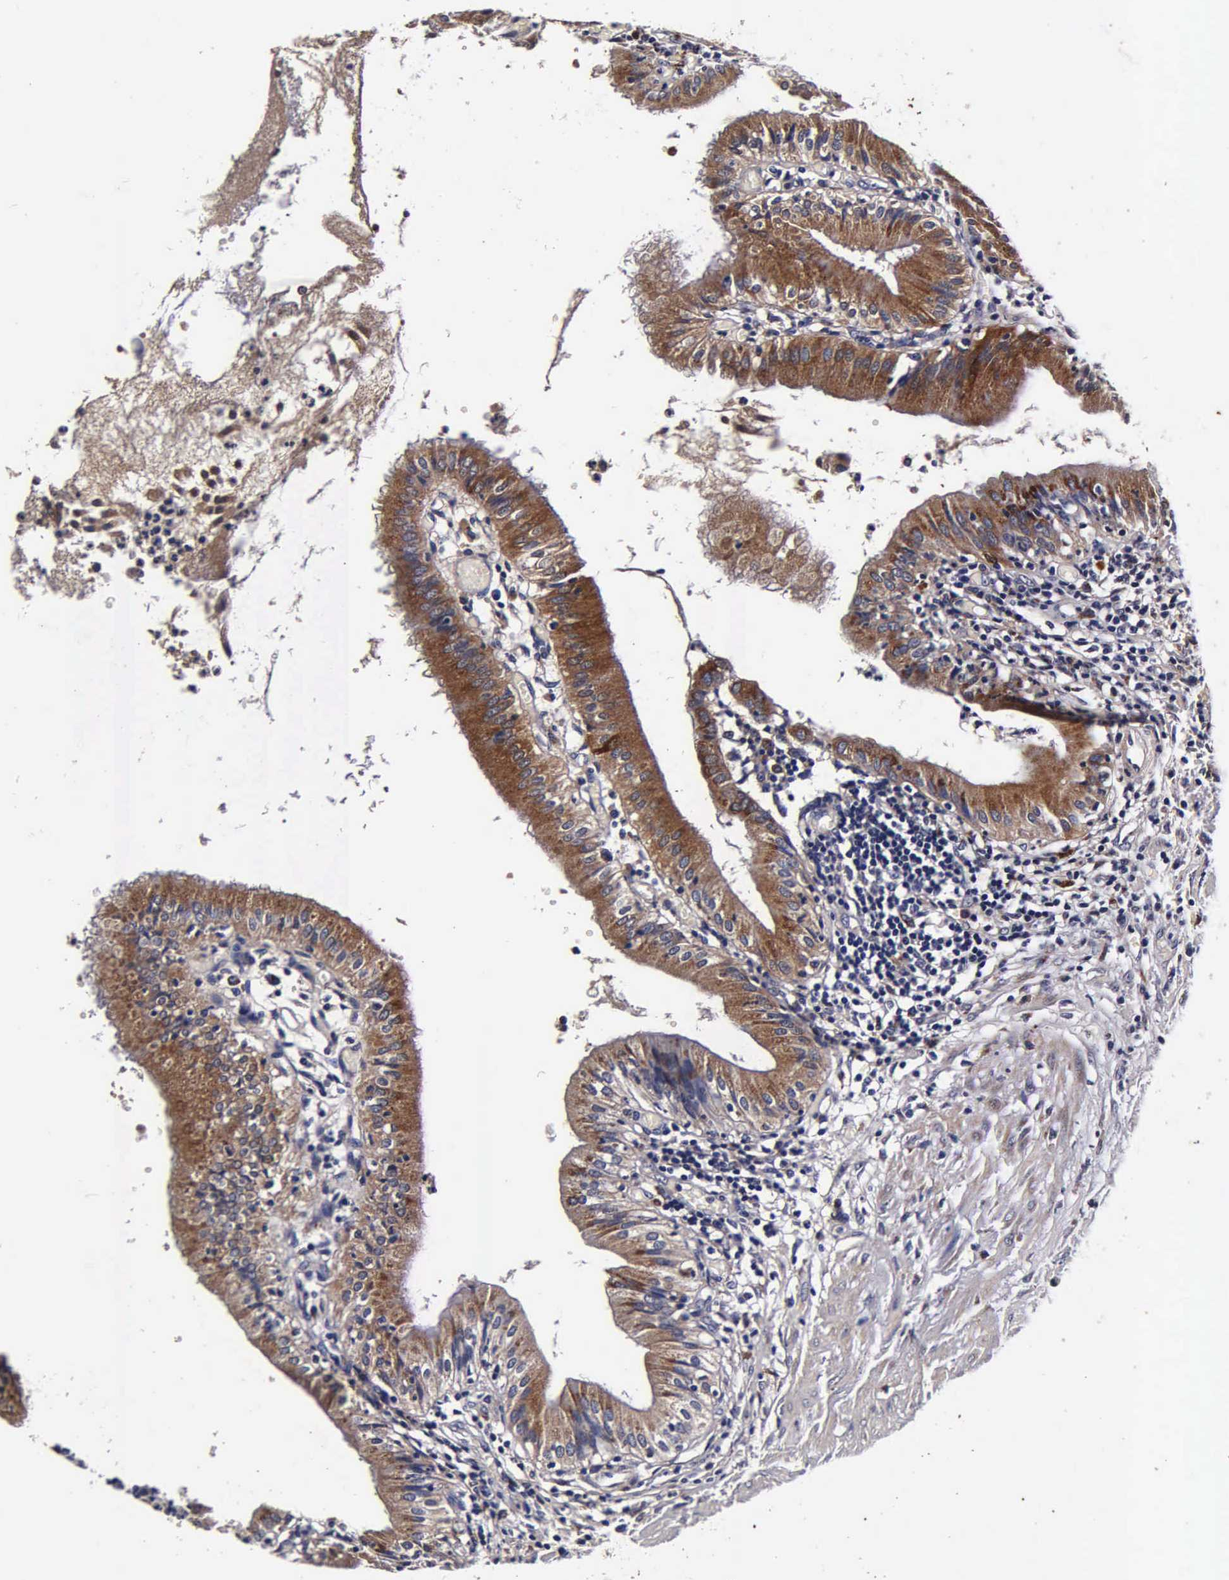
{"staining": {"intensity": "strong", "quantity": ">75%", "location": "cytoplasmic/membranous"}, "tissue": "gallbladder", "cell_type": "Glandular cells", "image_type": "normal", "snomed": [{"axis": "morphology", "description": "Normal tissue, NOS"}, {"axis": "topography", "description": "Gallbladder"}], "caption": "A micrograph showing strong cytoplasmic/membranous positivity in approximately >75% of glandular cells in unremarkable gallbladder, as visualized by brown immunohistochemical staining.", "gene": "CST3", "patient": {"sex": "male", "age": 58}}